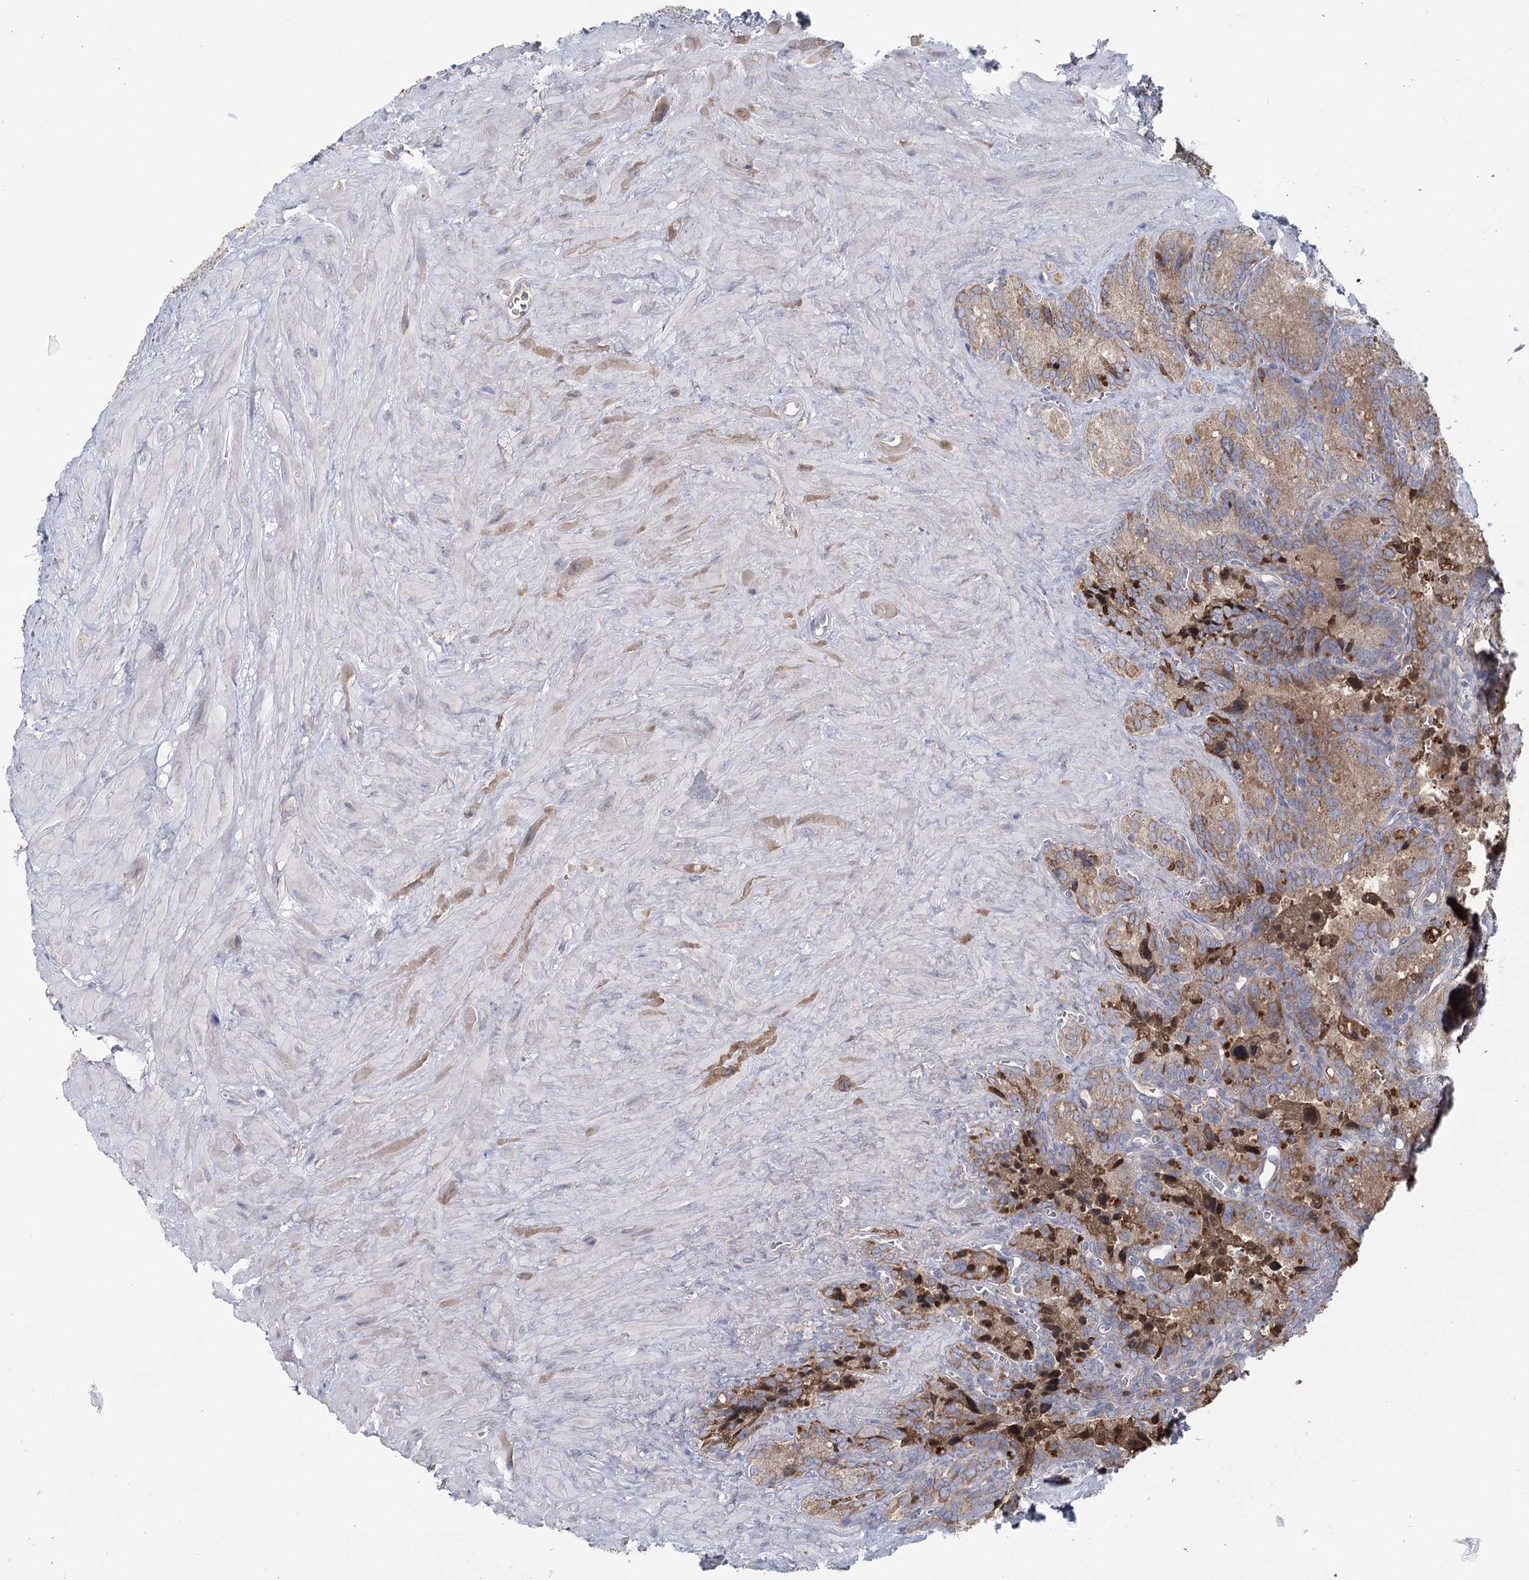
{"staining": {"intensity": "moderate", "quantity": ">75%", "location": "cytoplasmic/membranous"}, "tissue": "seminal vesicle", "cell_type": "Glandular cells", "image_type": "normal", "snomed": [{"axis": "morphology", "description": "Normal tissue, NOS"}, {"axis": "topography", "description": "Seminal veicle"}], "caption": "Benign seminal vesicle displays moderate cytoplasmic/membranous expression in about >75% of glandular cells.", "gene": "ACOX2", "patient": {"sex": "male", "age": 62}}